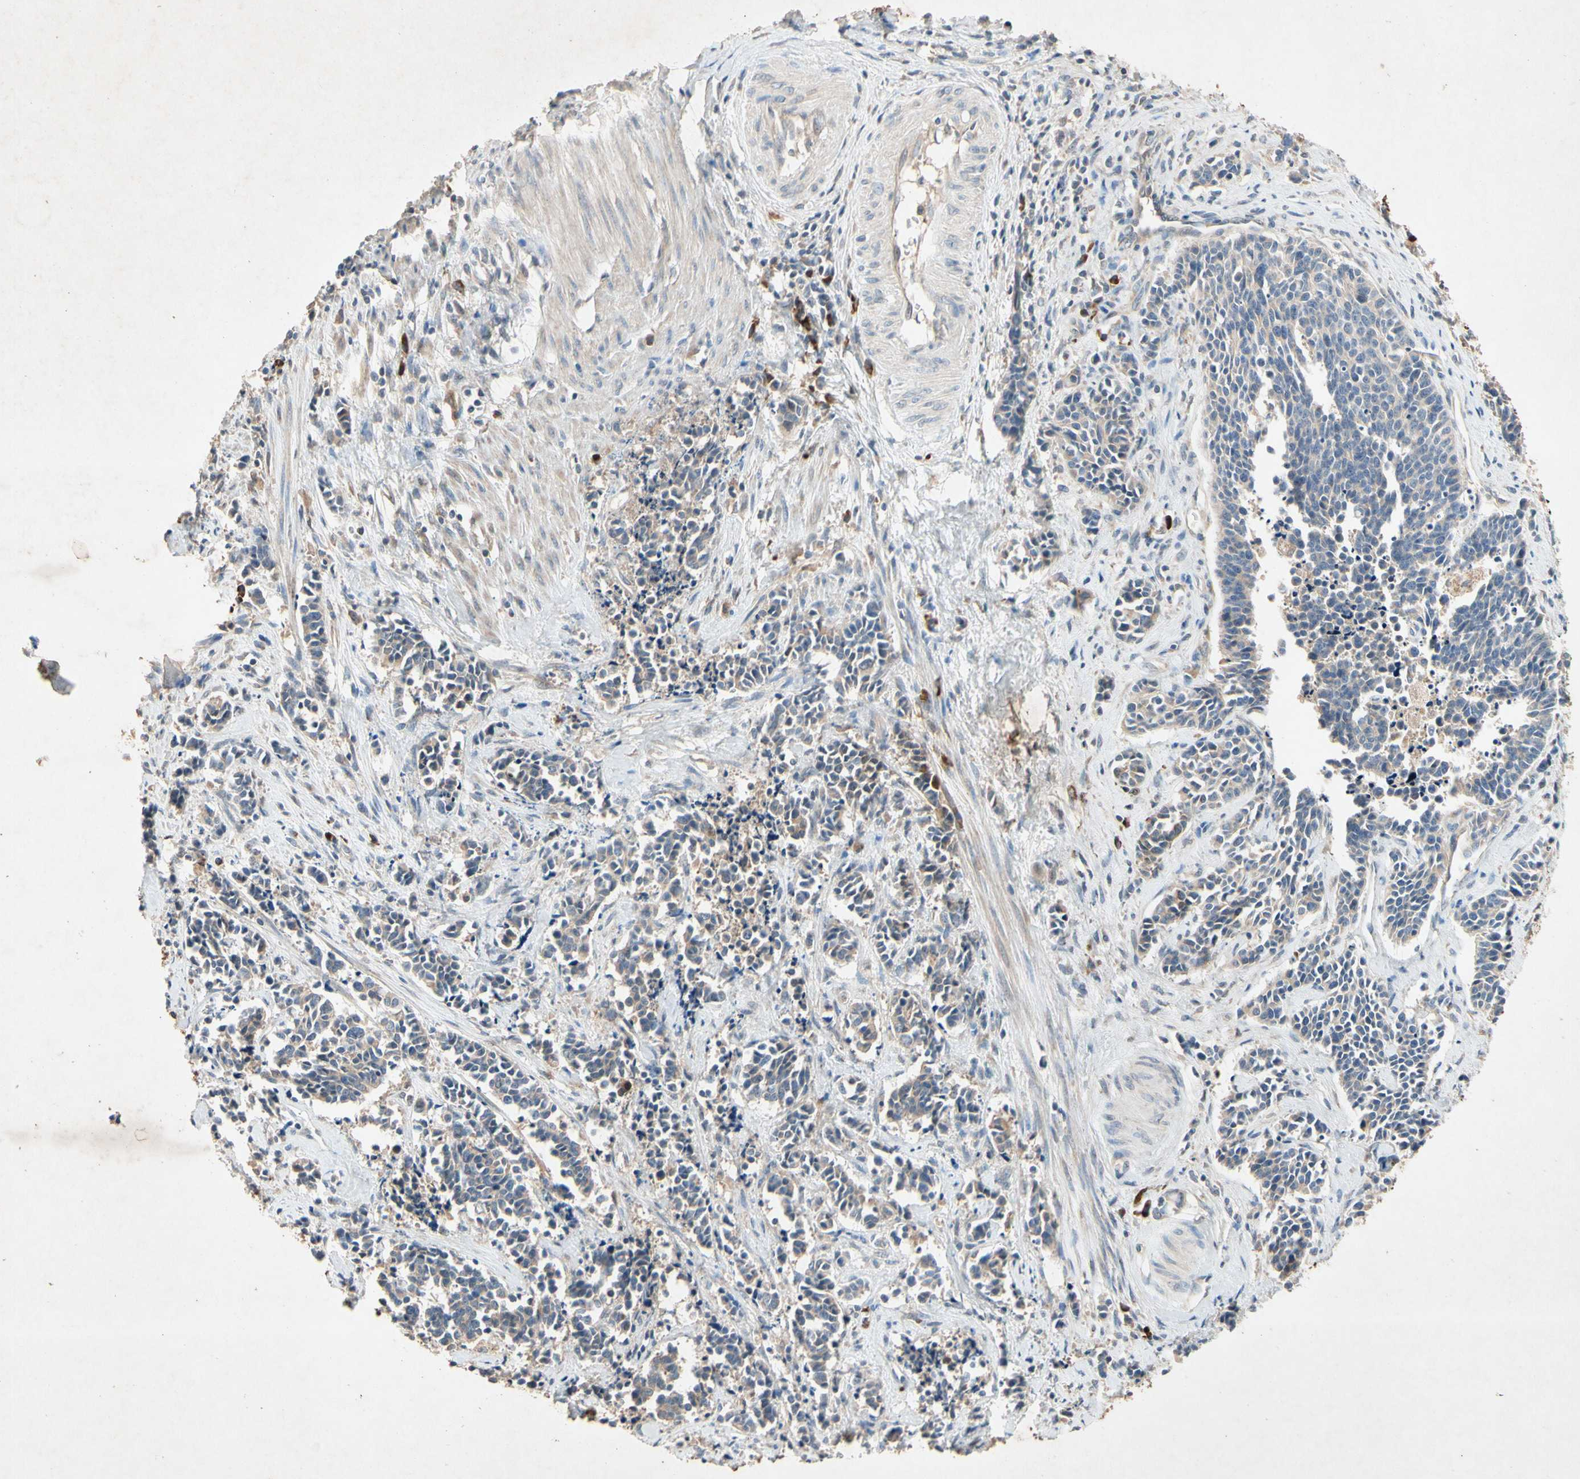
{"staining": {"intensity": "weak", "quantity": ">75%", "location": "cytoplasmic/membranous"}, "tissue": "cervical cancer", "cell_type": "Tumor cells", "image_type": "cancer", "snomed": [{"axis": "morphology", "description": "Squamous cell carcinoma, NOS"}, {"axis": "topography", "description": "Cervix"}], "caption": "IHC image of human squamous cell carcinoma (cervical) stained for a protein (brown), which shows low levels of weak cytoplasmic/membranous positivity in approximately >75% of tumor cells.", "gene": "PRDX4", "patient": {"sex": "female", "age": 35}}